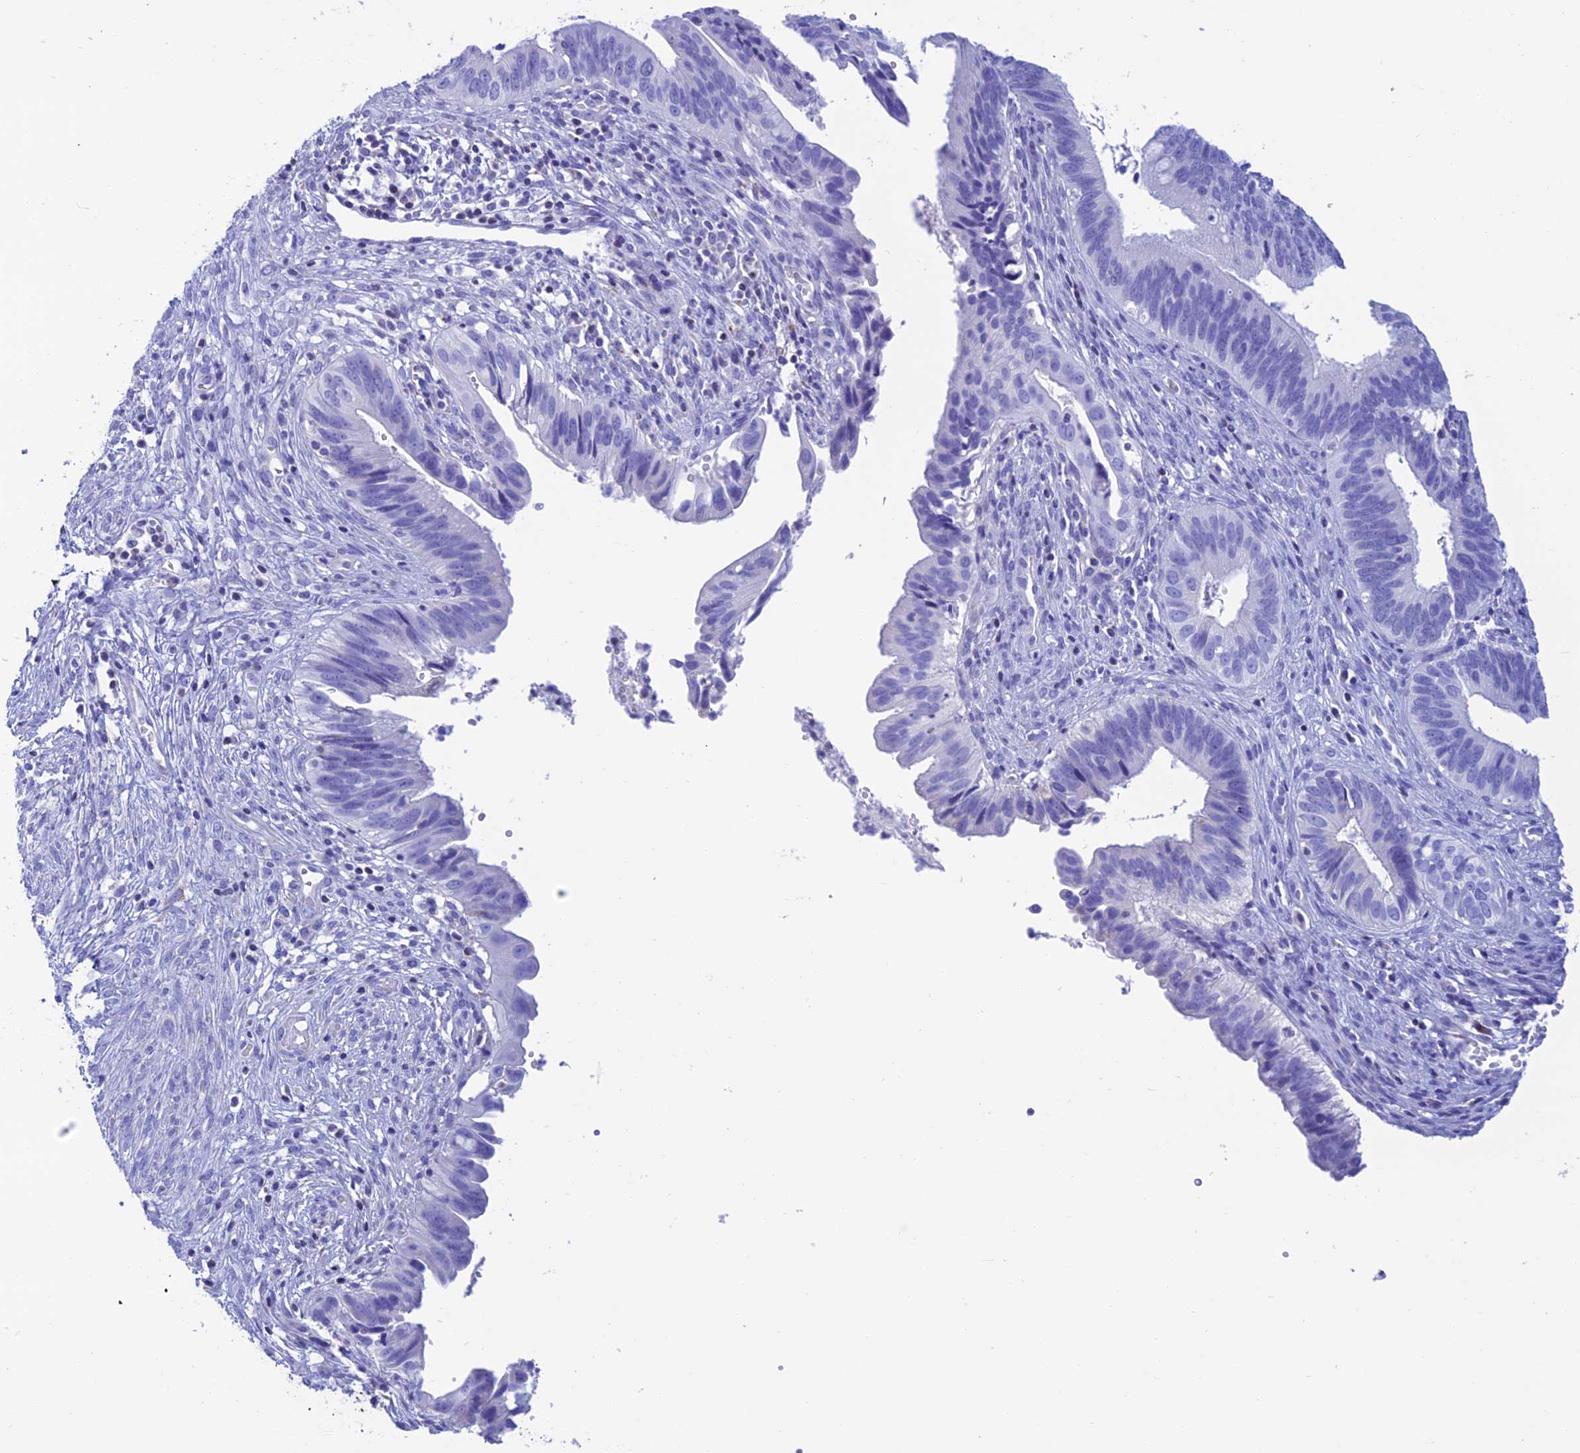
{"staining": {"intensity": "negative", "quantity": "none", "location": "none"}, "tissue": "cervical cancer", "cell_type": "Tumor cells", "image_type": "cancer", "snomed": [{"axis": "morphology", "description": "Adenocarcinoma, NOS"}, {"axis": "topography", "description": "Cervix"}], "caption": "DAB immunohistochemical staining of human cervical adenocarcinoma shows no significant expression in tumor cells.", "gene": "NXPE4", "patient": {"sex": "female", "age": 42}}